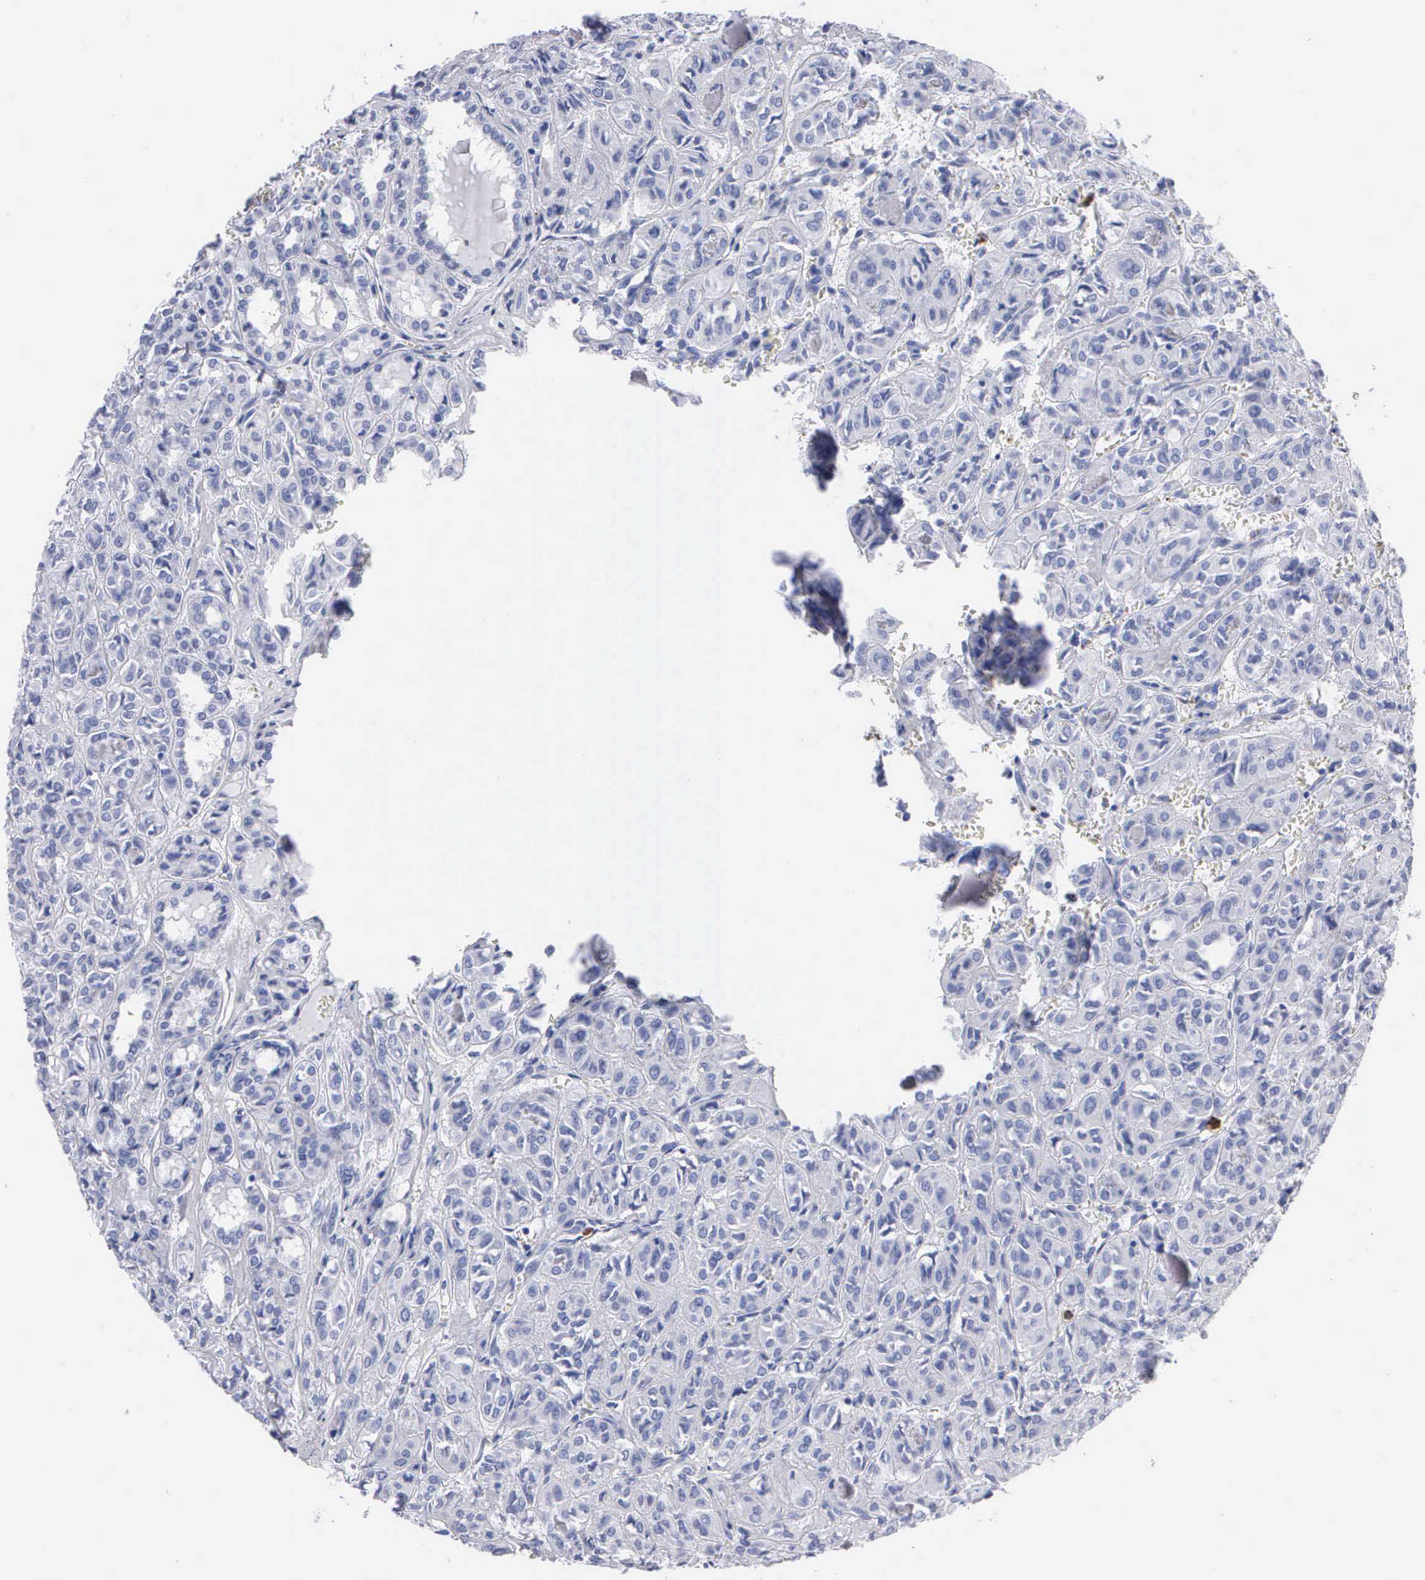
{"staining": {"intensity": "negative", "quantity": "none", "location": "none"}, "tissue": "thyroid cancer", "cell_type": "Tumor cells", "image_type": "cancer", "snomed": [{"axis": "morphology", "description": "Follicular adenoma carcinoma, NOS"}, {"axis": "topography", "description": "Thyroid gland"}], "caption": "Immunohistochemical staining of thyroid follicular adenoma carcinoma exhibits no significant positivity in tumor cells.", "gene": "CTSG", "patient": {"sex": "female", "age": 71}}